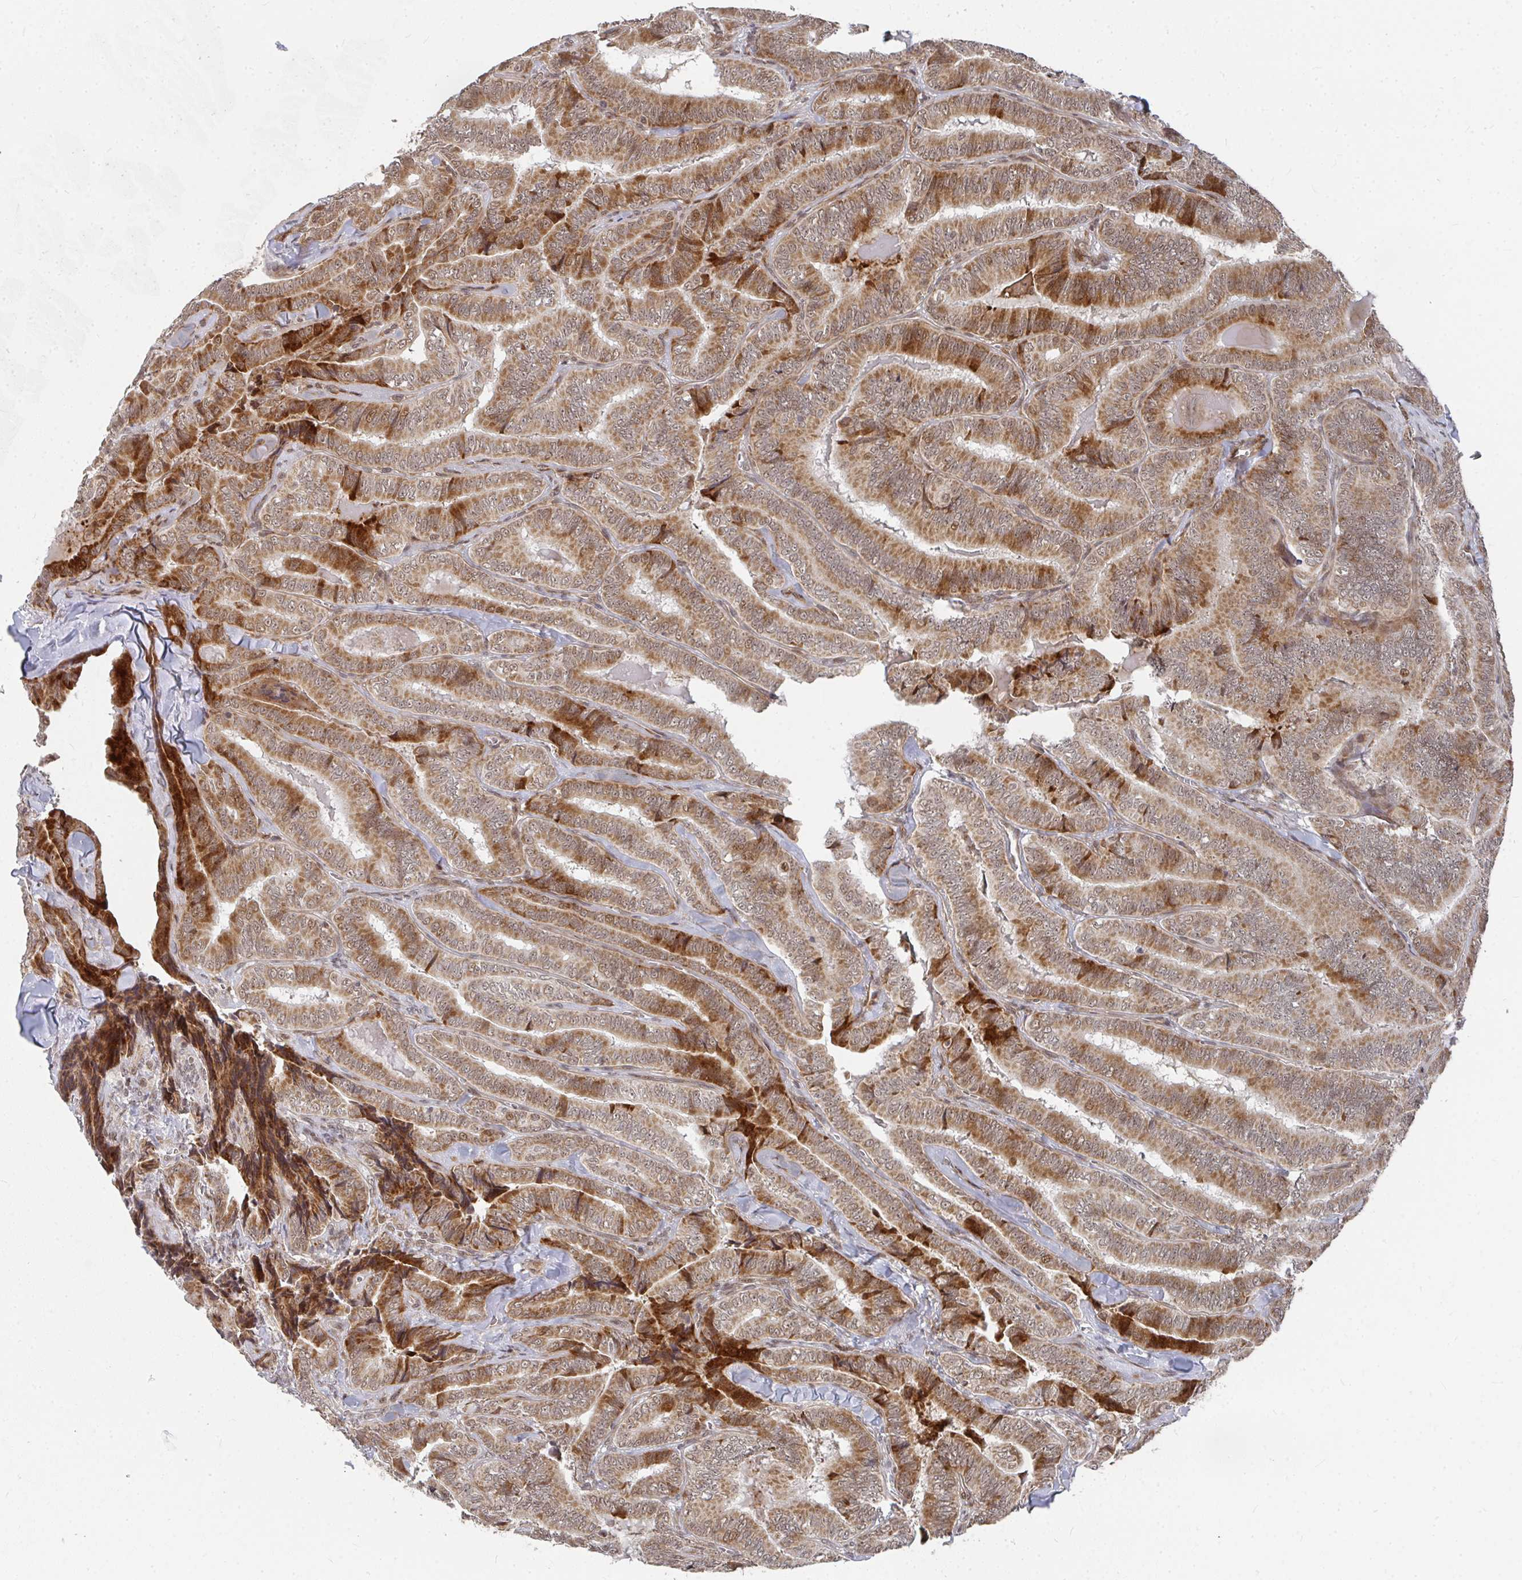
{"staining": {"intensity": "moderate", "quantity": ">75%", "location": "cytoplasmic/membranous,nuclear"}, "tissue": "thyroid cancer", "cell_type": "Tumor cells", "image_type": "cancer", "snomed": [{"axis": "morphology", "description": "Papillary adenocarcinoma, NOS"}, {"axis": "topography", "description": "Thyroid gland"}], "caption": "Immunohistochemistry (IHC) image of human thyroid cancer (papillary adenocarcinoma) stained for a protein (brown), which shows medium levels of moderate cytoplasmic/membranous and nuclear positivity in approximately >75% of tumor cells.", "gene": "RBBP5", "patient": {"sex": "male", "age": 61}}